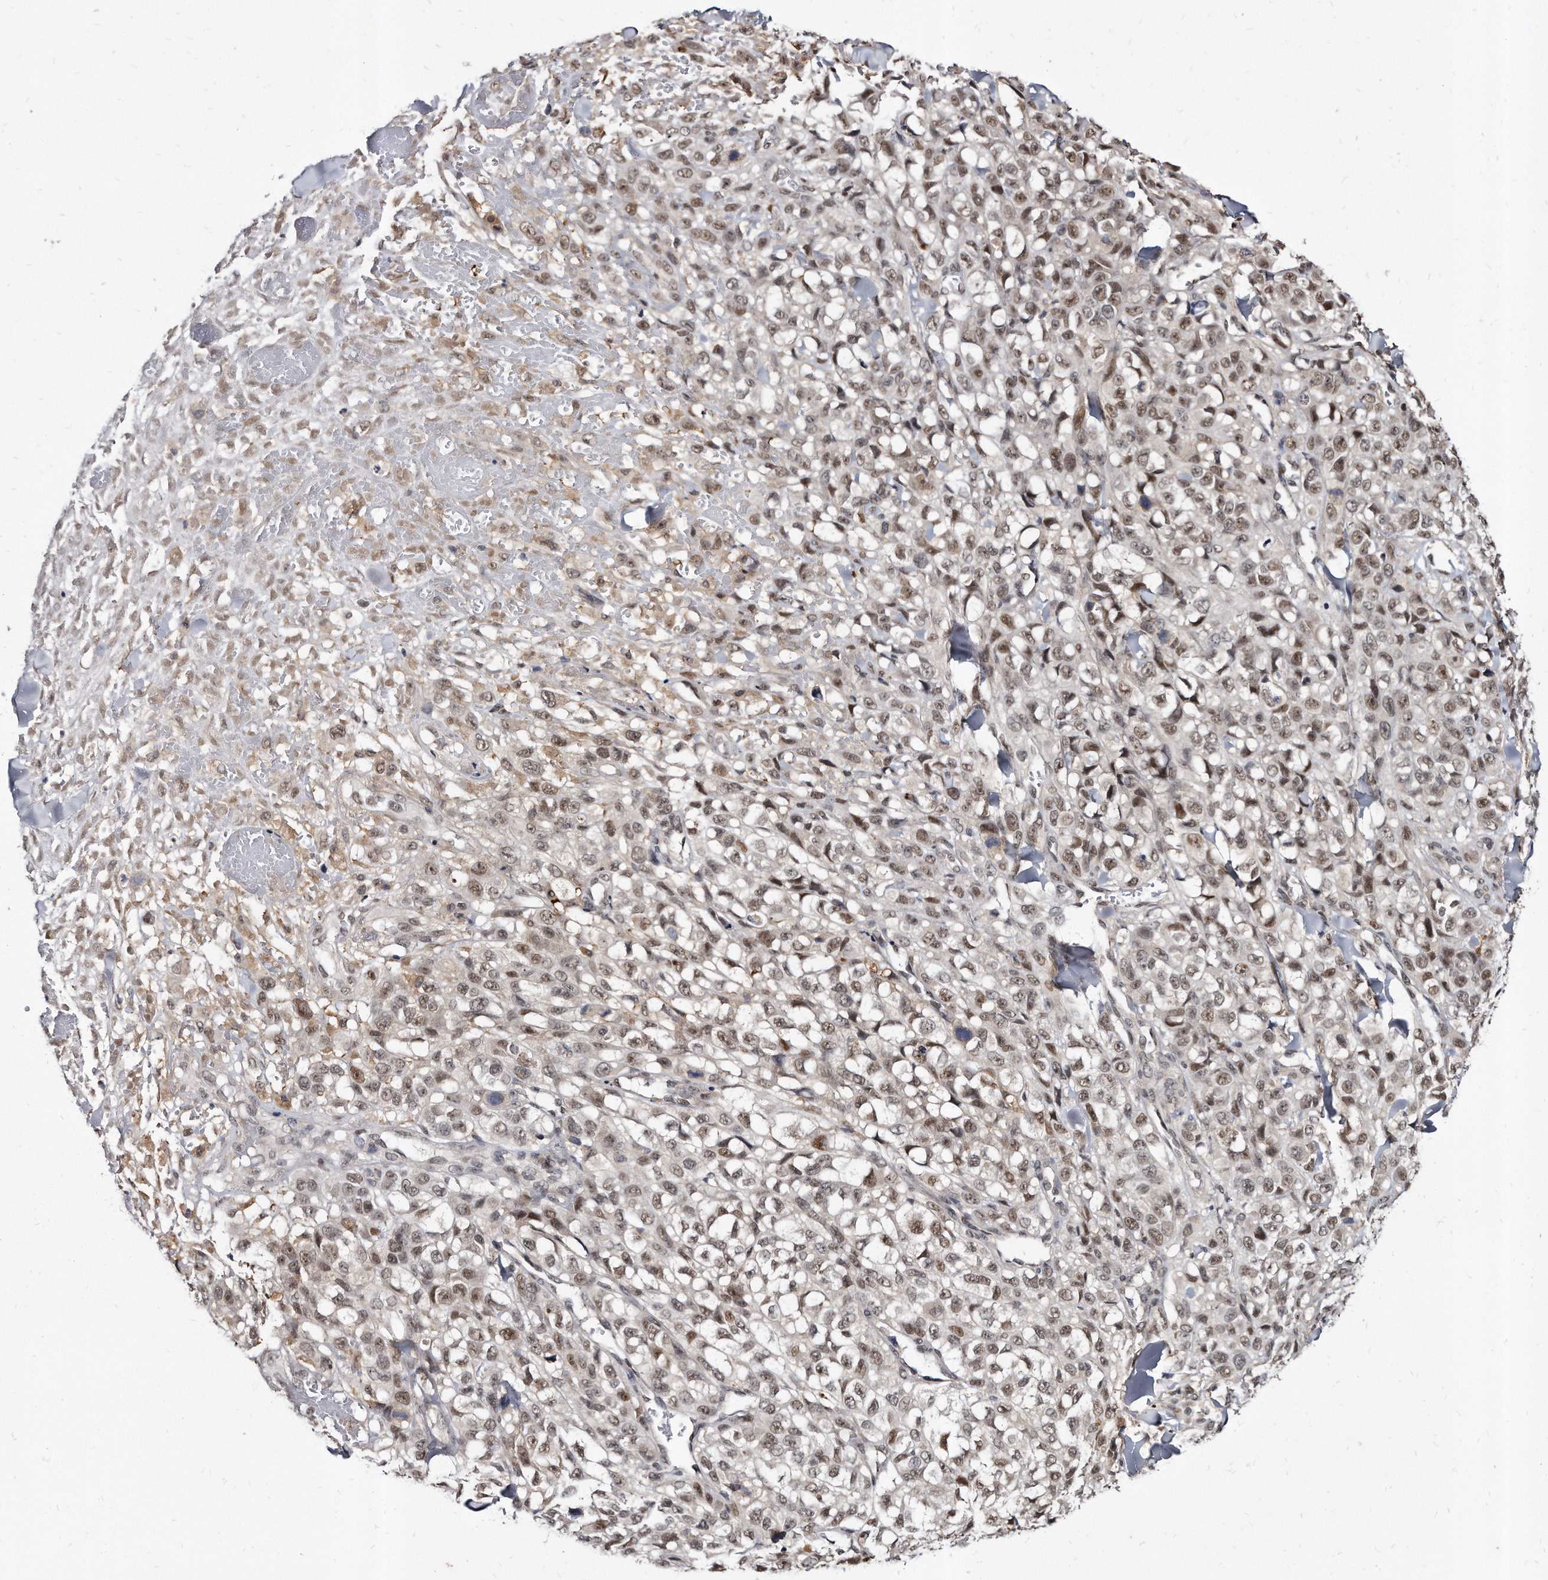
{"staining": {"intensity": "moderate", "quantity": ">75%", "location": "nuclear"}, "tissue": "melanoma", "cell_type": "Tumor cells", "image_type": "cancer", "snomed": [{"axis": "morphology", "description": "Malignant melanoma, Metastatic site"}, {"axis": "topography", "description": "Skin"}], "caption": "Human melanoma stained with a protein marker reveals moderate staining in tumor cells.", "gene": "KLHDC3", "patient": {"sex": "female", "age": 72}}